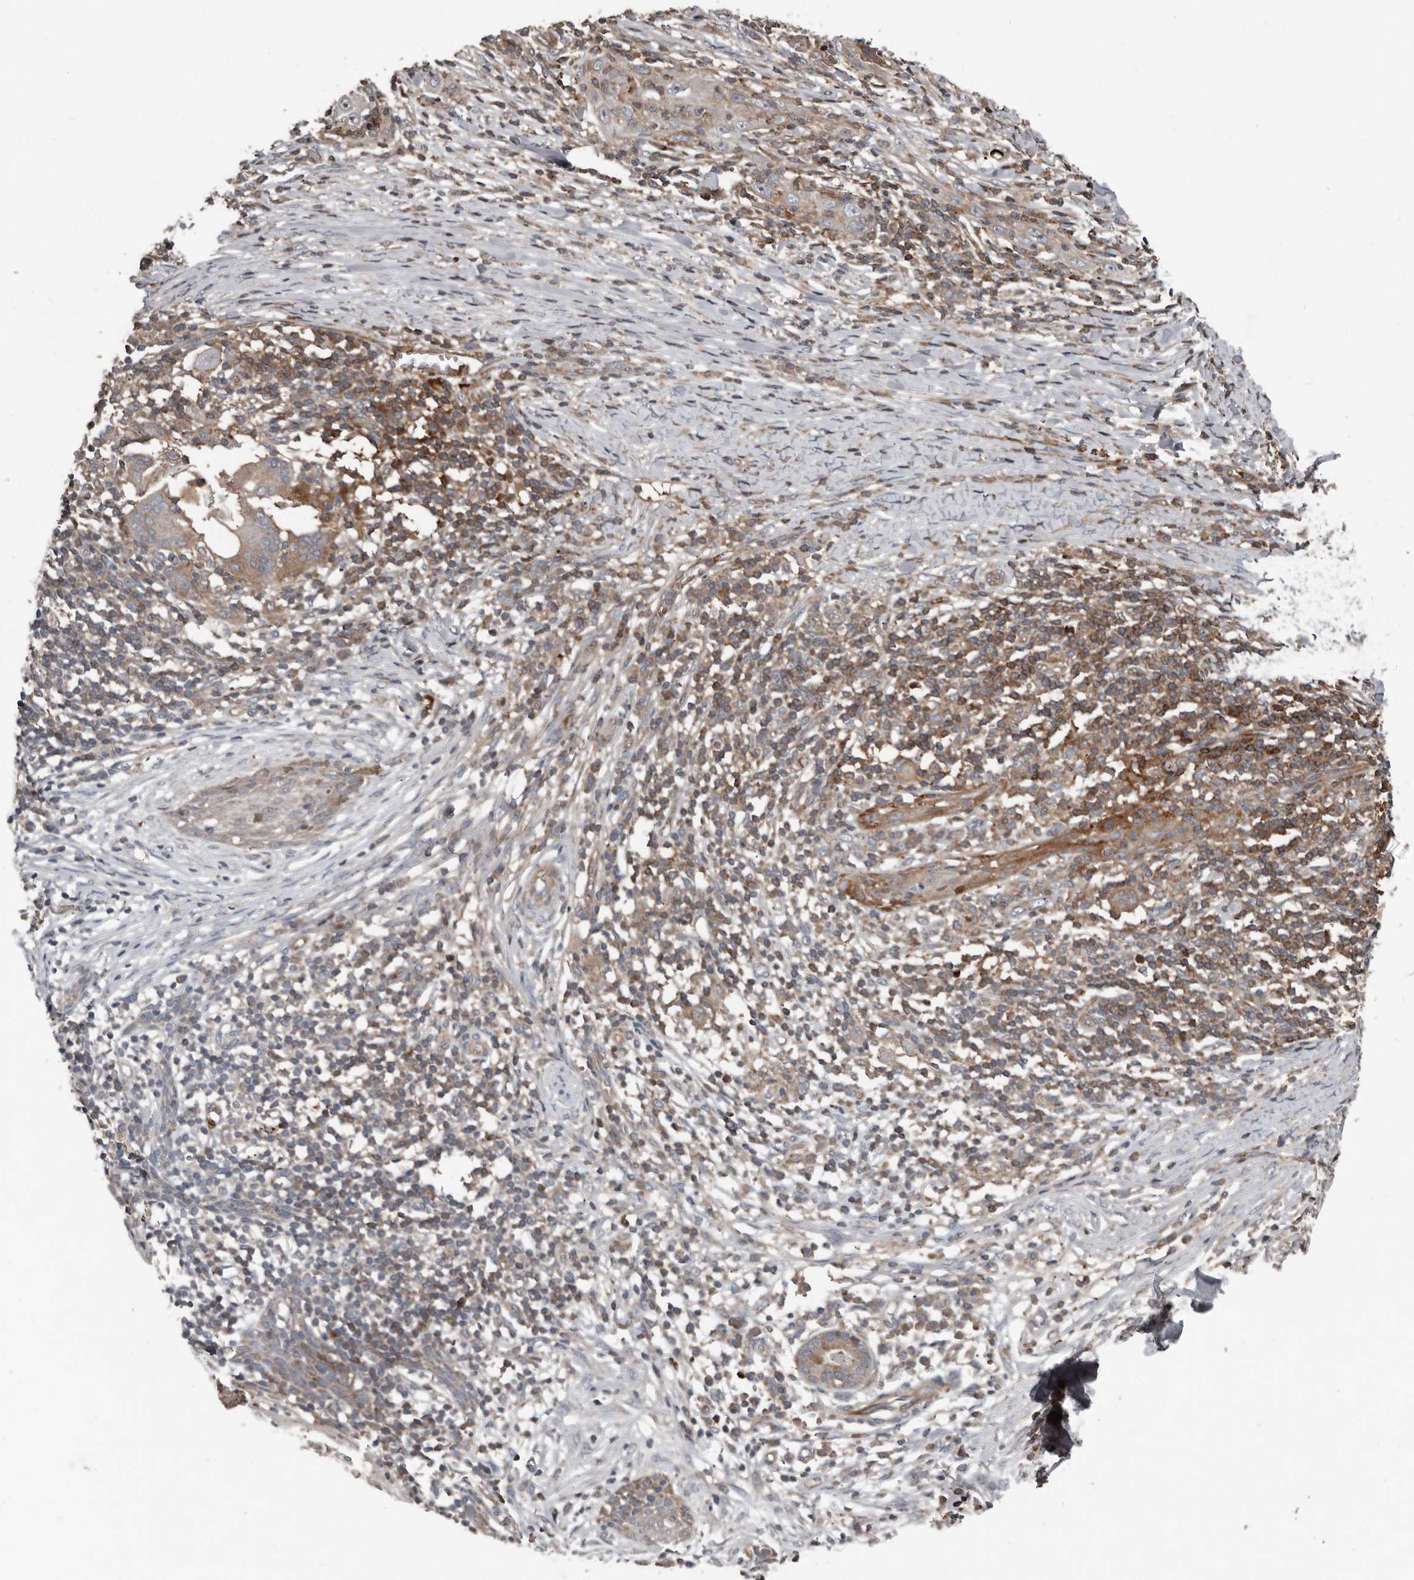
{"staining": {"intensity": "moderate", "quantity": "<25%", "location": "cytoplasmic/membranous"}, "tissue": "skin cancer", "cell_type": "Tumor cells", "image_type": "cancer", "snomed": [{"axis": "morphology", "description": "Squamous cell carcinoma, NOS"}, {"axis": "topography", "description": "Skin"}], "caption": "Immunohistochemical staining of human skin cancer (squamous cell carcinoma) reveals moderate cytoplasmic/membranous protein expression in about <25% of tumor cells.", "gene": "FBXO31", "patient": {"sex": "female", "age": 88}}